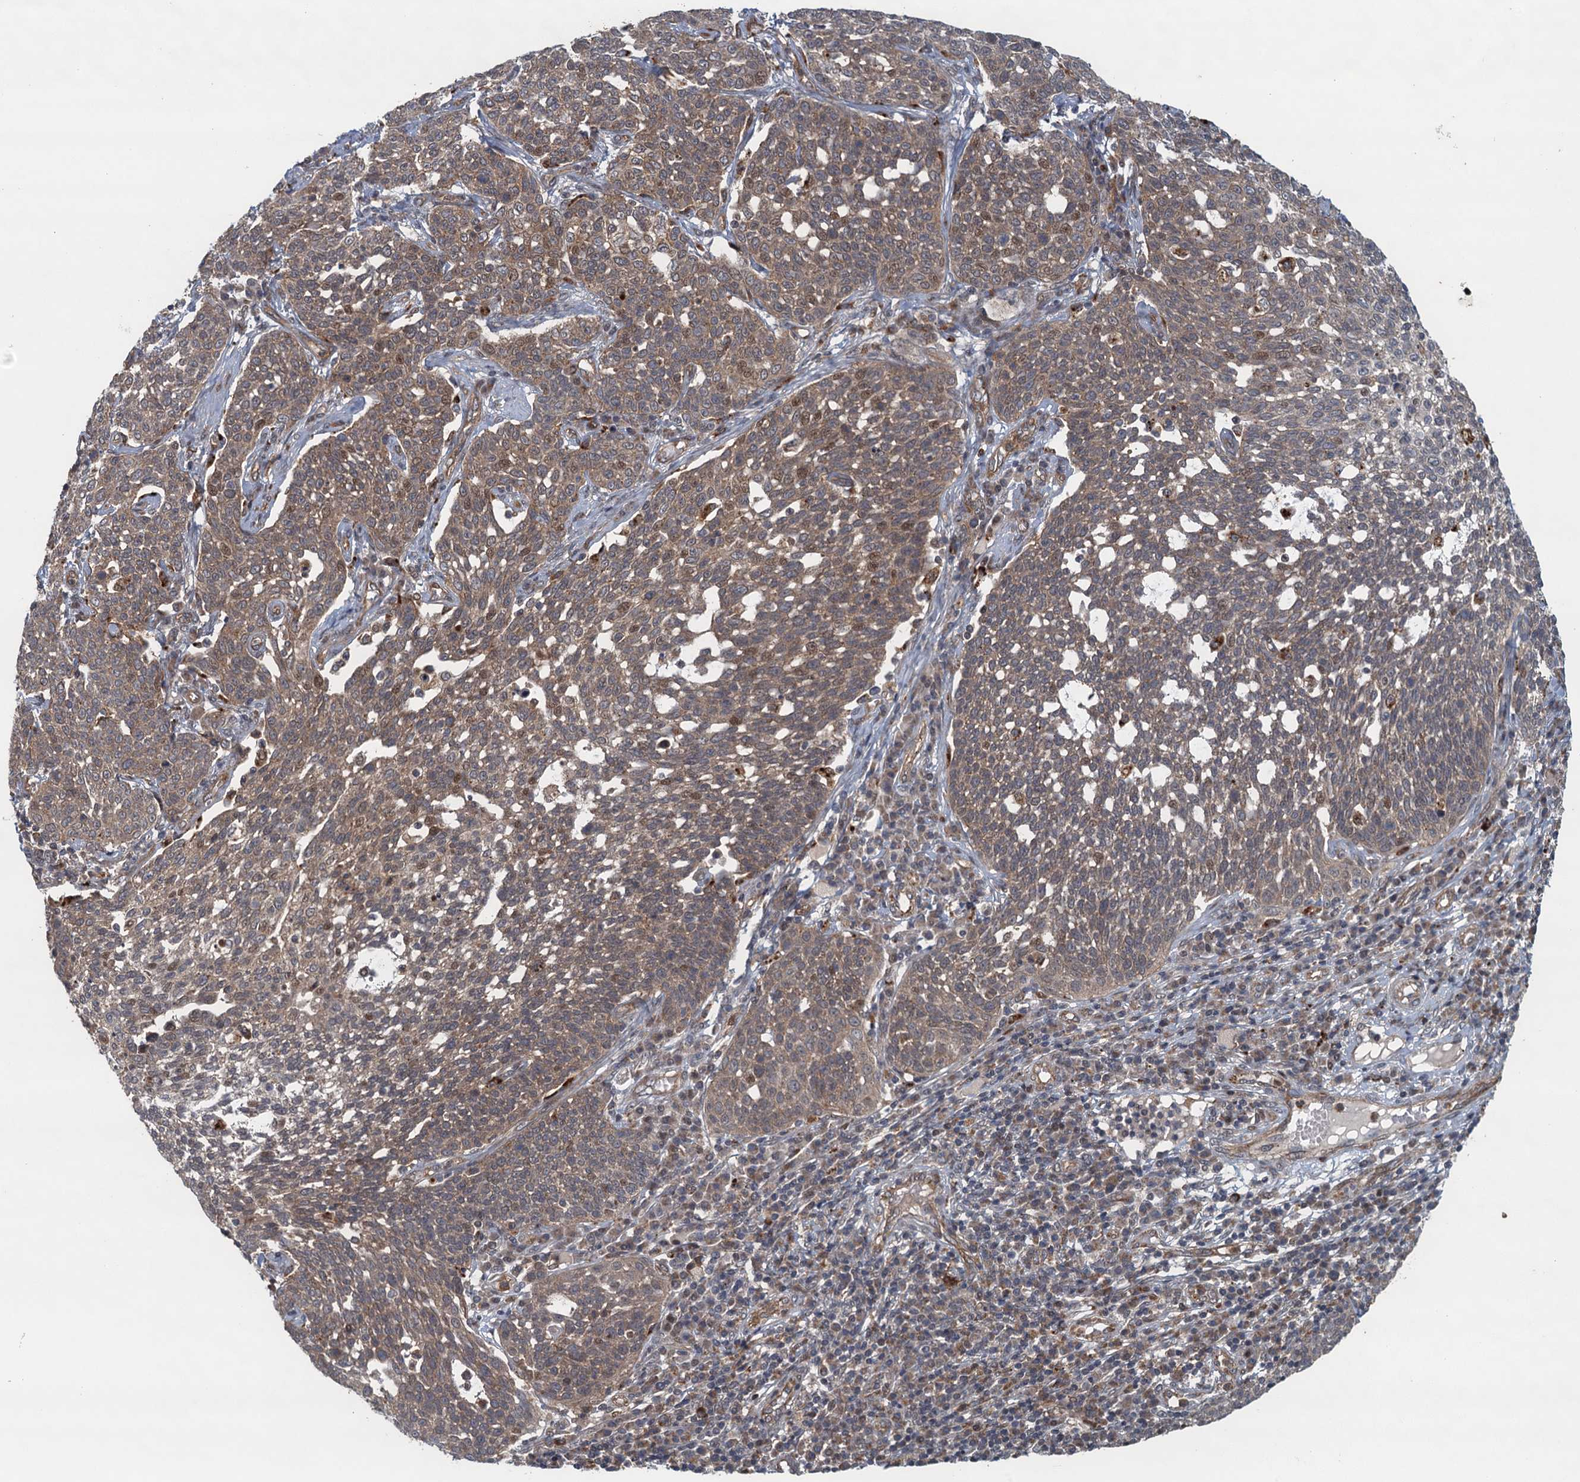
{"staining": {"intensity": "weak", "quantity": "25%-75%", "location": "cytoplasmic/membranous,nuclear"}, "tissue": "cervical cancer", "cell_type": "Tumor cells", "image_type": "cancer", "snomed": [{"axis": "morphology", "description": "Squamous cell carcinoma, NOS"}, {"axis": "topography", "description": "Cervix"}], "caption": "Cervical squamous cell carcinoma tissue shows weak cytoplasmic/membranous and nuclear staining in about 25%-75% of tumor cells", "gene": "NLRP10", "patient": {"sex": "female", "age": 34}}